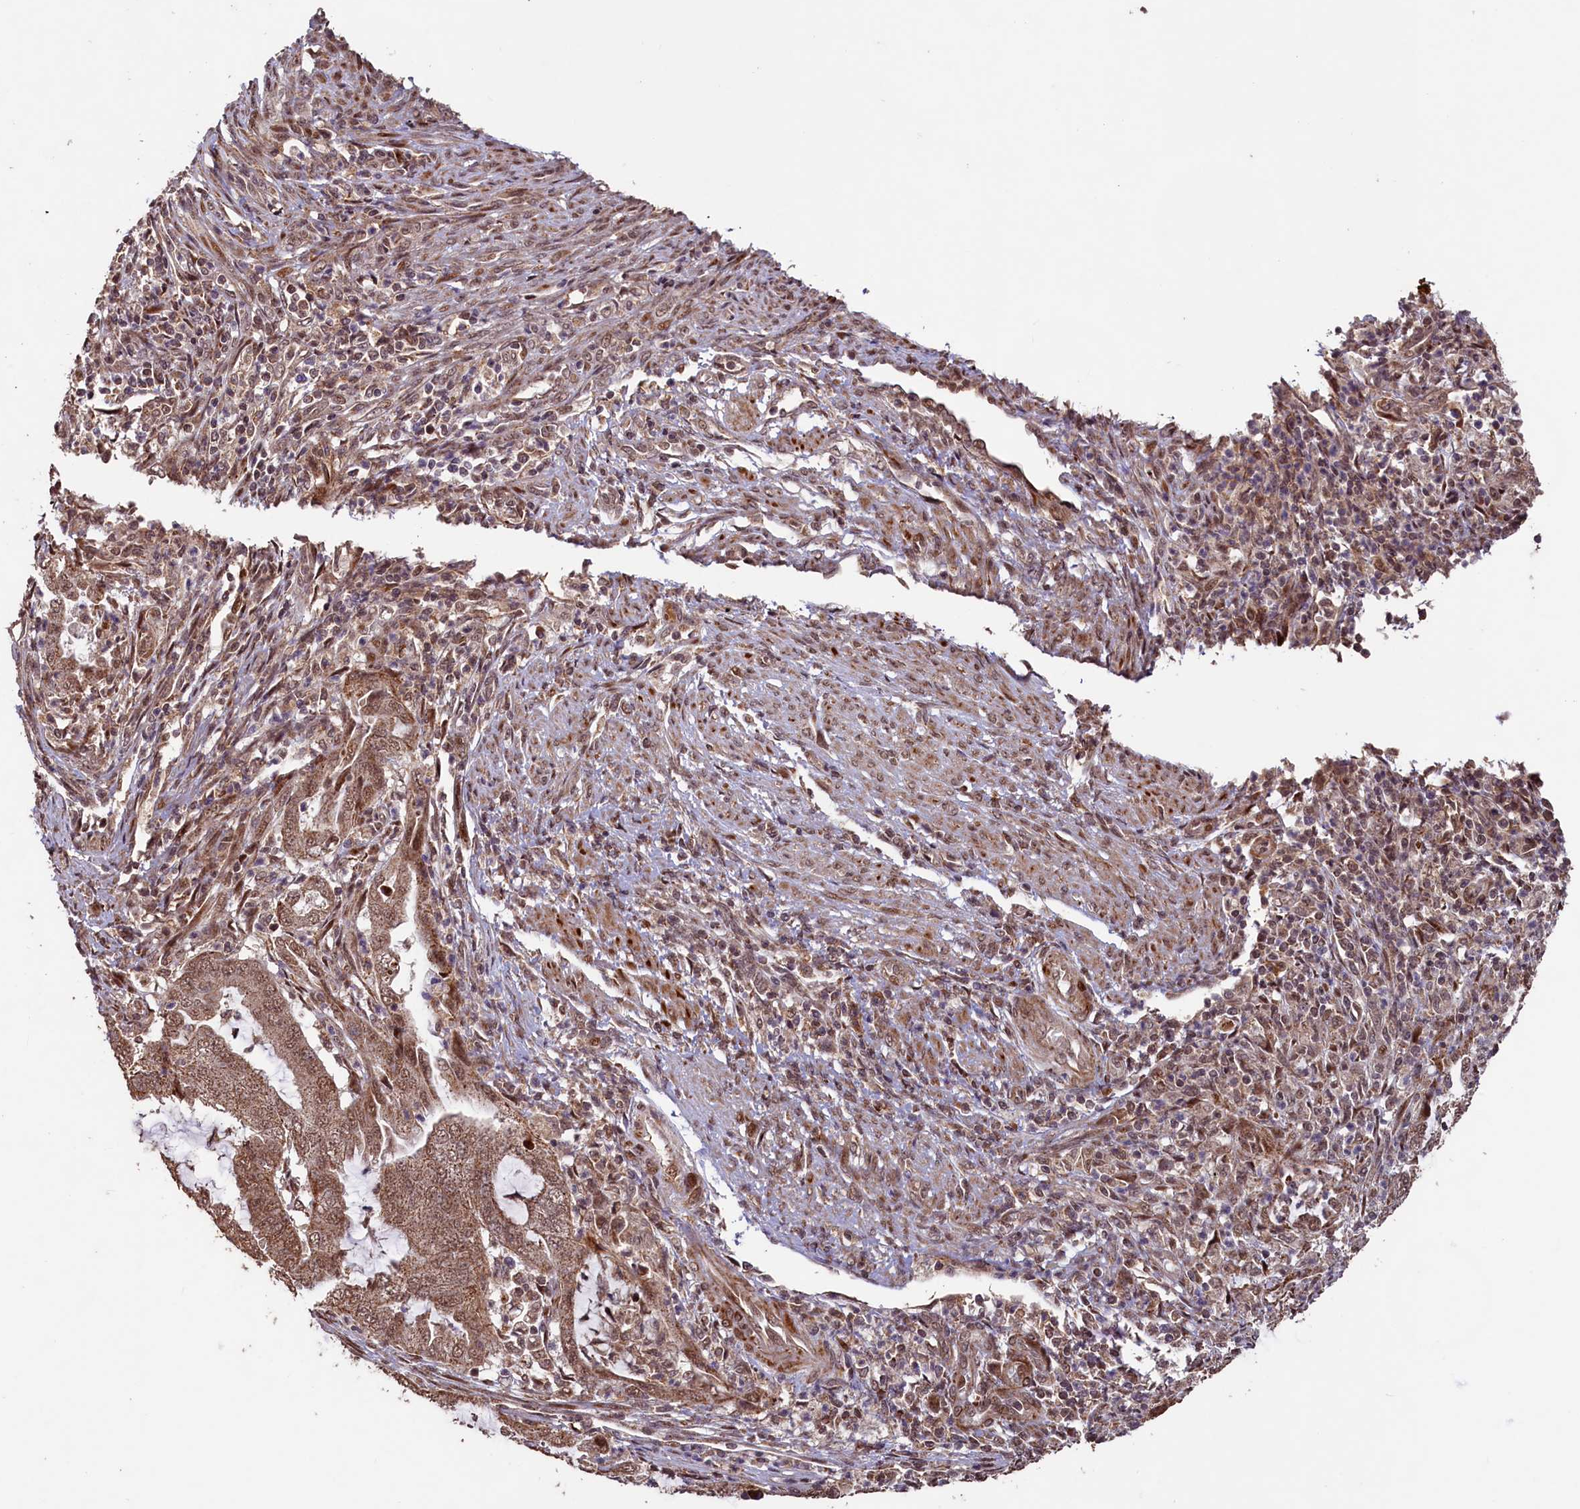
{"staining": {"intensity": "moderate", "quantity": ">75%", "location": "cytoplasmic/membranous,nuclear"}, "tissue": "endometrial cancer", "cell_type": "Tumor cells", "image_type": "cancer", "snomed": [{"axis": "morphology", "description": "Adenocarcinoma, NOS"}, {"axis": "topography", "description": "Endometrium"}], "caption": "A histopathology image of human endometrial adenocarcinoma stained for a protein shows moderate cytoplasmic/membranous and nuclear brown staining in tumor cells.", "gene": "SHPRH", "patient": {"sex": "female", "age": 51}}